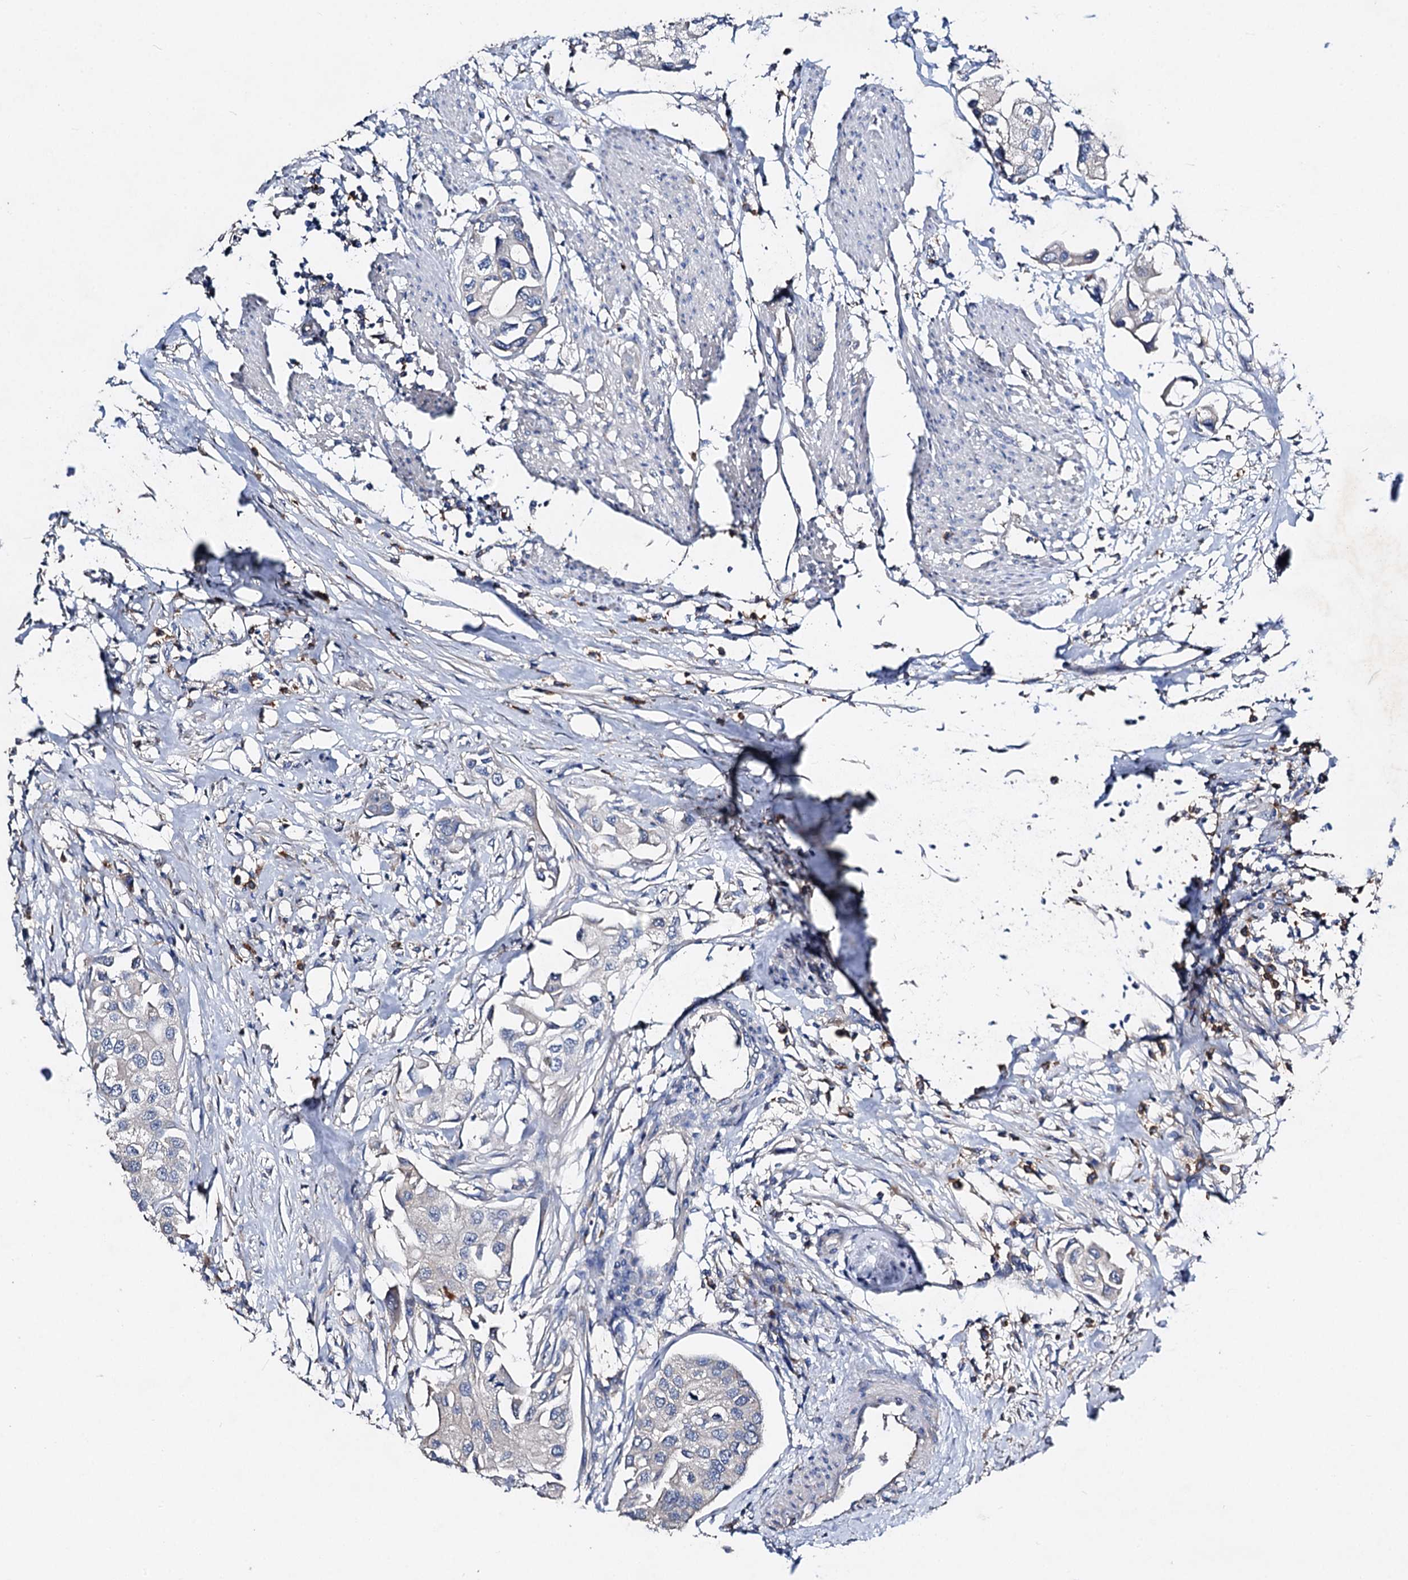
{"staining": {"intensity": "negative", "quantity": "none", "location": "none"}, "tissue": "urothelial cancer", "cell_type": "Tumor cells", "image_type": "cancer", "snomed": [{"axis": "morphology", "description": "Urothelial carcinoma, High grade"}, {"axis": "topography", "description": "Urinary bladder"}], "caption": "Immunohistochemistry (IHC) micrograph of human urothelial cancer stained for a protein (brown), which displays no expression in tumor cells.", "gene": "HVCN1", "patient": {"sex": "male", "age": 64}}